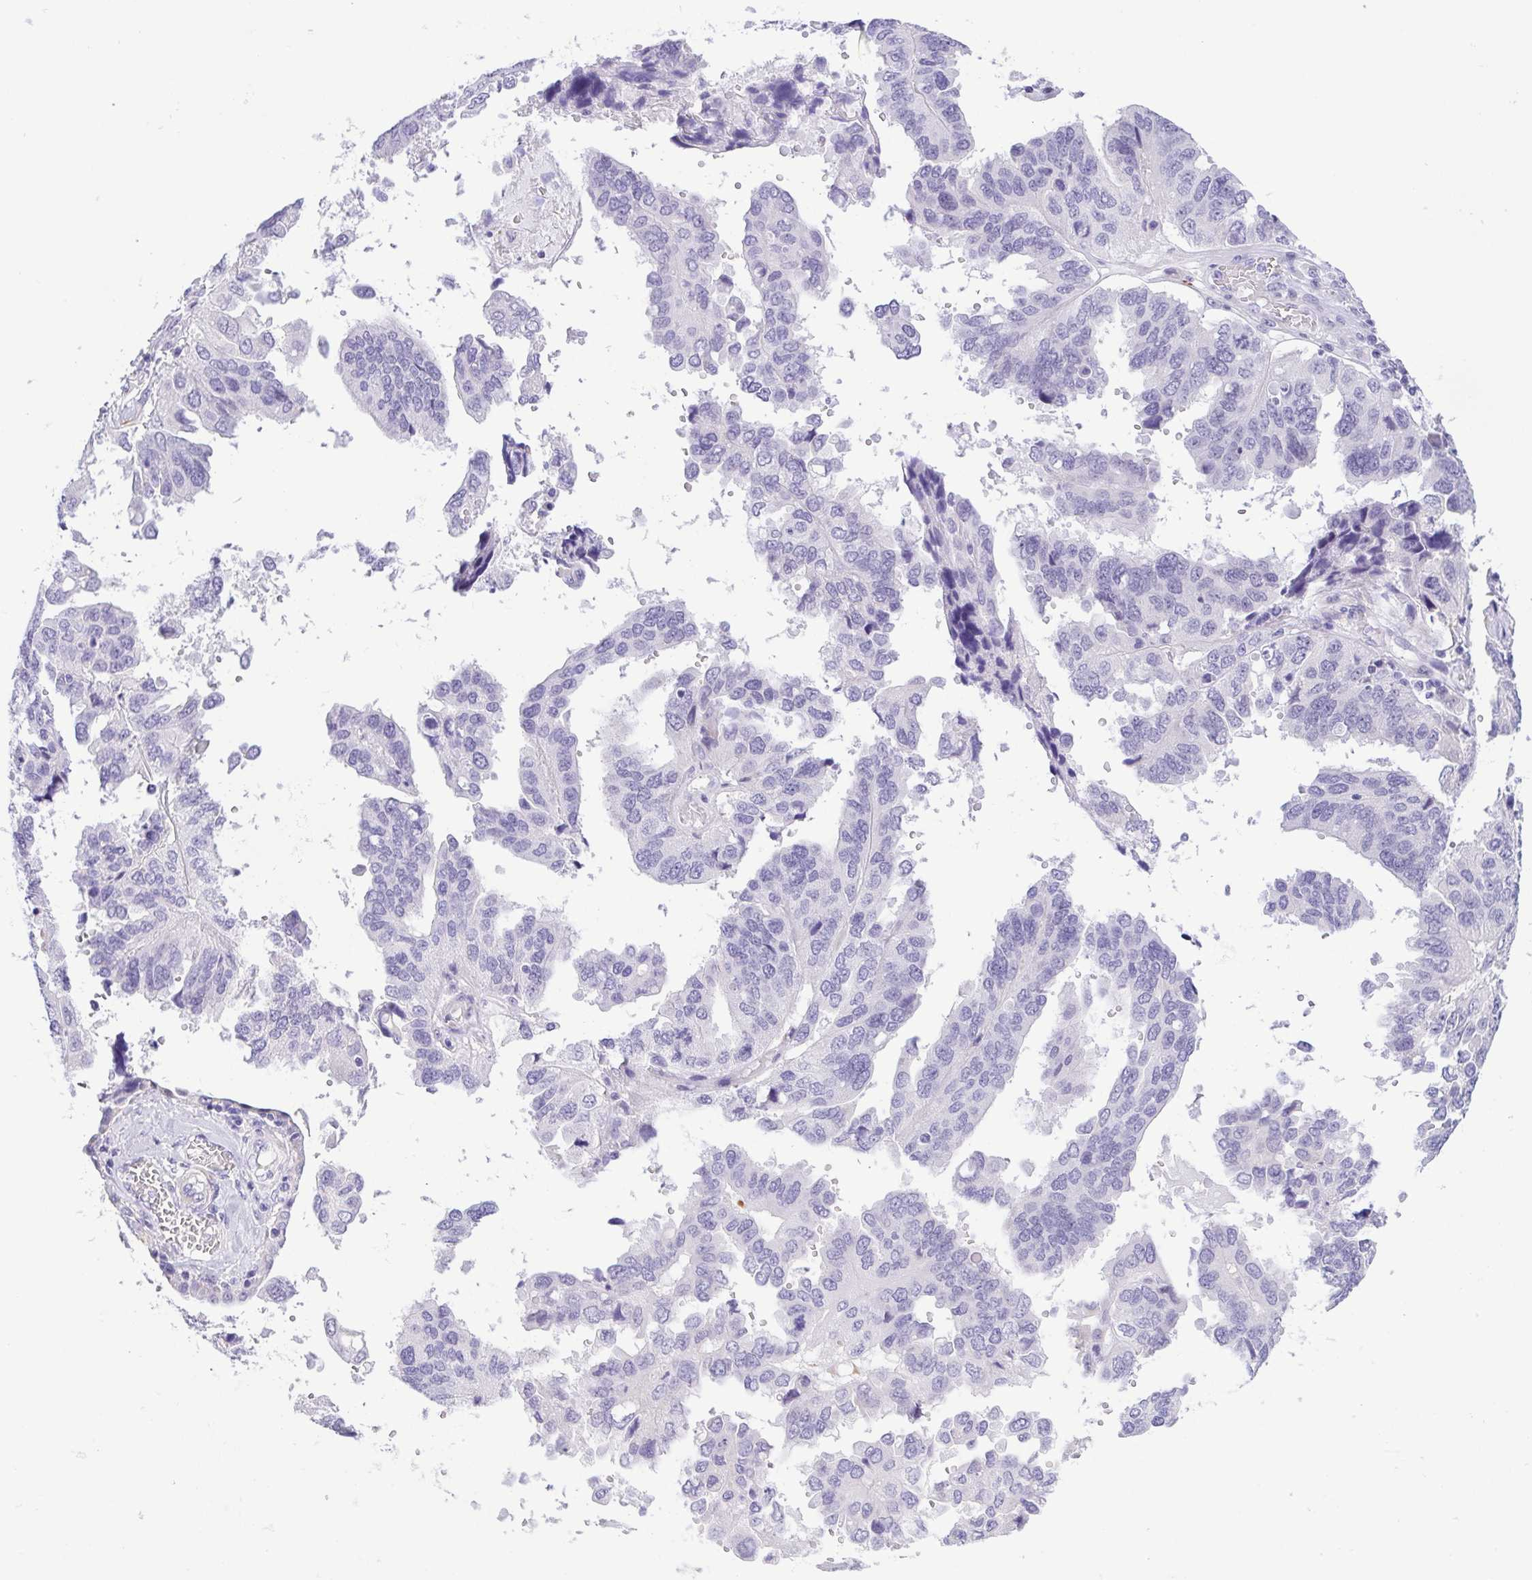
{"staining": {"intensity": "negative", "quantity": "none", "location": "none"}, "tissue": "ovarian cancer", "cell_type": "Tumor cells", "image_type": "cancer", "snomed": [{"axis": "morphology", "description": "Cystadenocarcinoma, serous, NOS"}, {"axis": "topography", "description": "Ovary"}], "caption": "Immunohistochemical staining of ovarian cancer reveals no significant positivity in tumor cells.", "gene": "MYL7", "patient": {"sex": "female", "age": 79}}